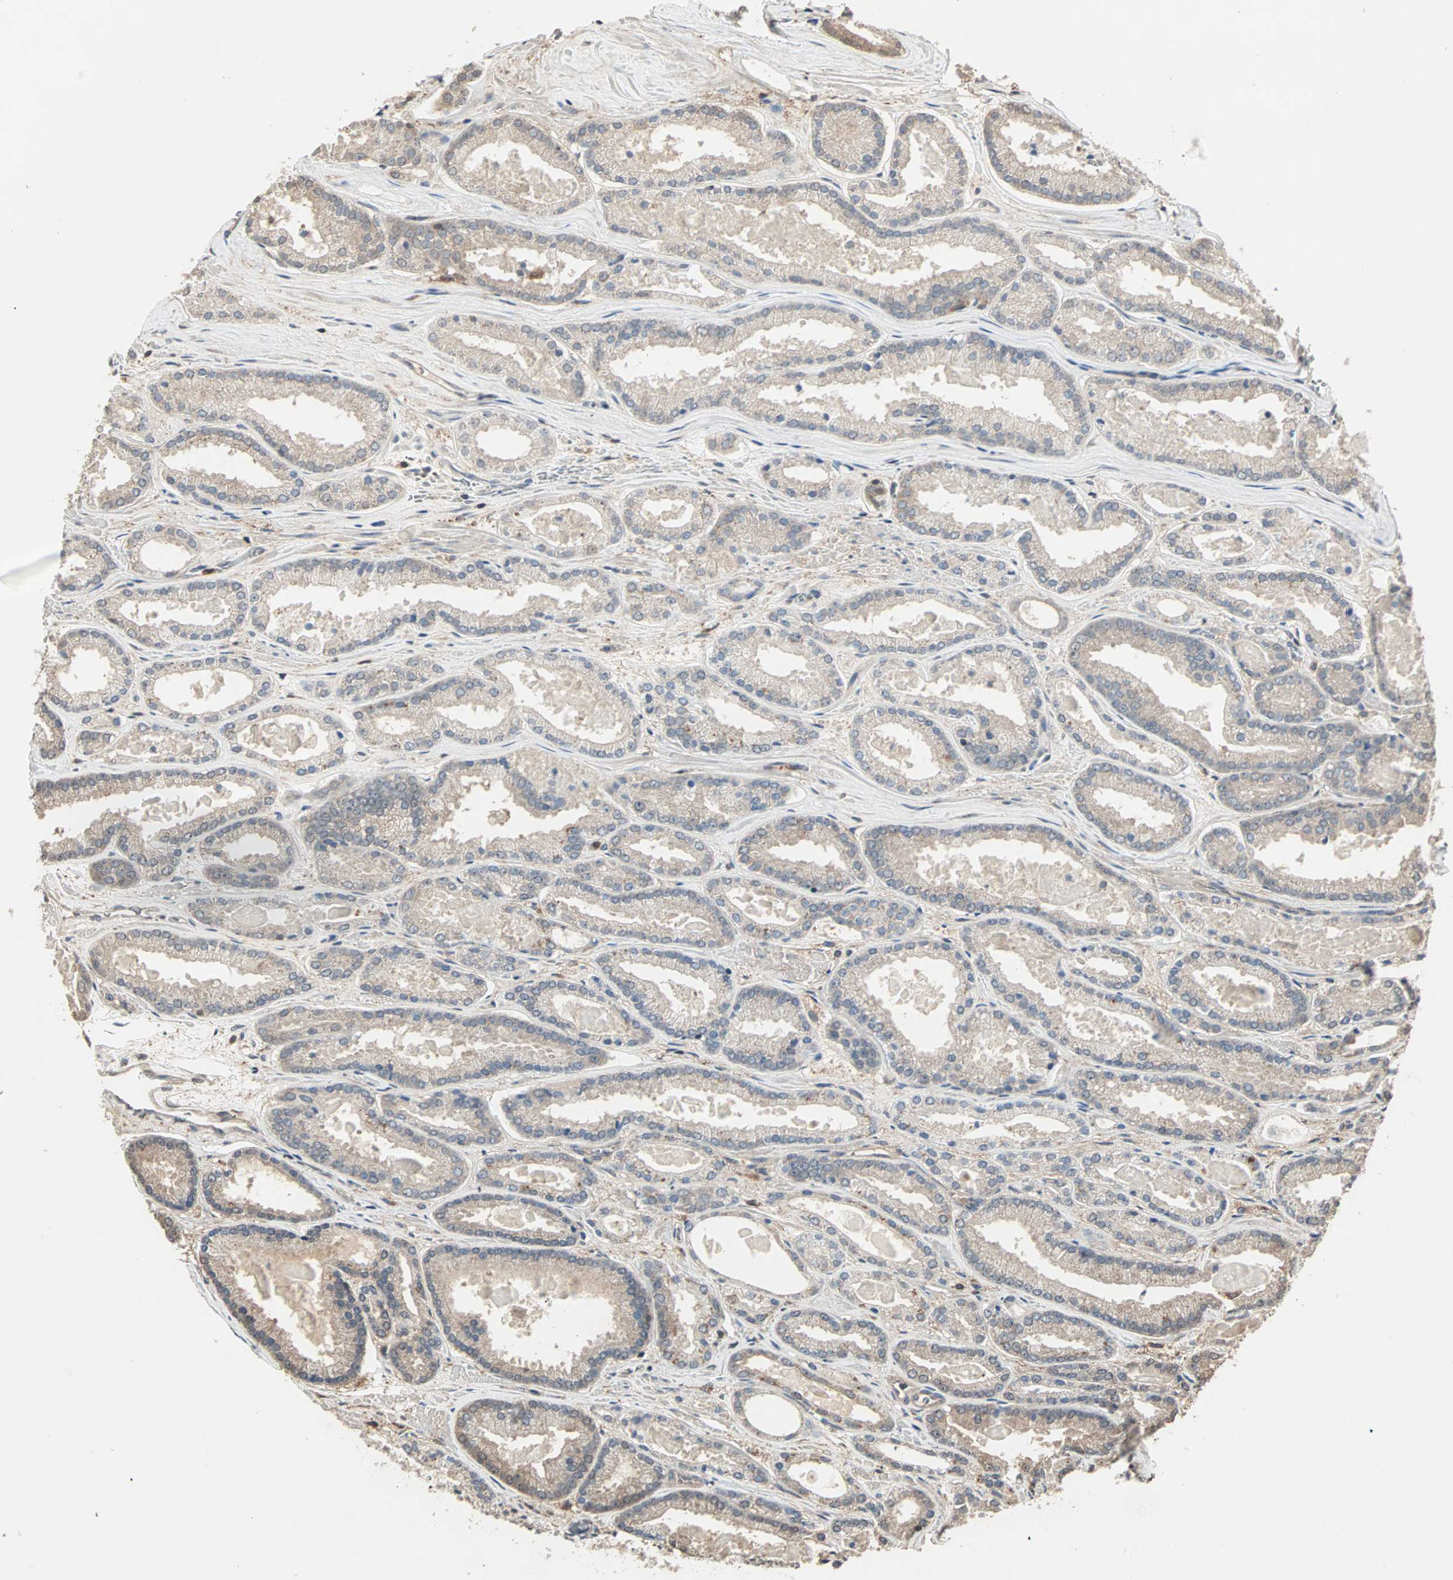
{"staining": {"intensity": "weak", "quantity": ">75%", "location": "cytoplasmic/membranous"}, "tissue": "prostate cancer", "cell_type": "Tumor cells", "image_type": "cancer", "snomed": [{"axis": "morphology", "description": "Adenocarcinoma, Low grade"}, {"axis": "topography", "description": "Prostate"}], "caption": "Human prostate cancer stained with a brown dye exhibits weak cytoplasmic/membranous positive staining in approximately >75% of tumor cells.", "gene": "DRG2", "patient": {"sex": "male", "age": 59}}